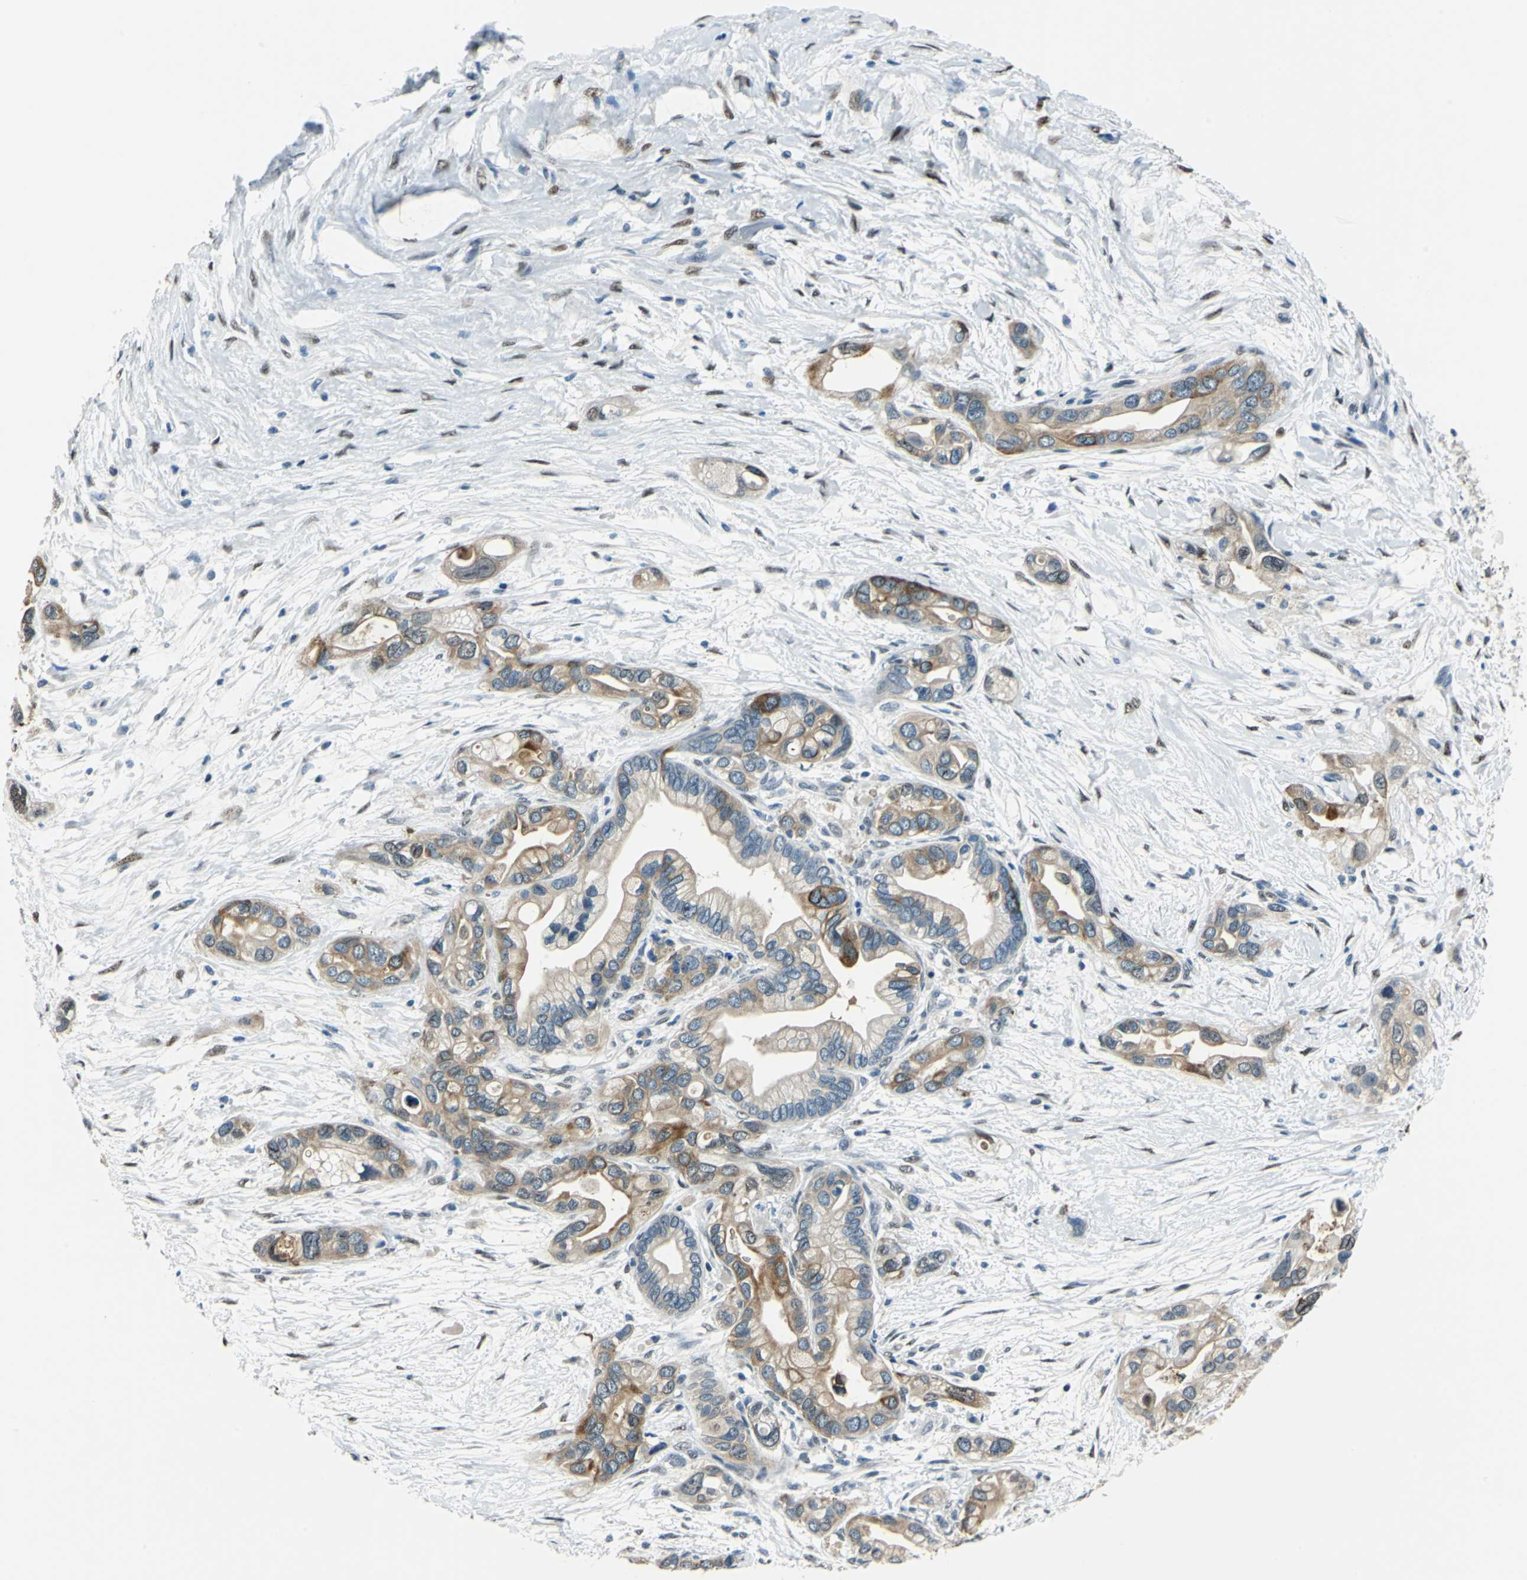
{"staining": {"intensity": "moderate", "quantity": ">75%", "location": "cytoplasmic/membranous"}, "tissue": "pancreatic cancer", "cell_type": "Tumor cells", "image_type": "cancer", "snomed": [{"axis": "morphology", "description": "Adenocarcinoma, NOS"}, {"axis": "topography", "description": "Pancreas"}], "caption": "Moderate cytoplasmic/membranous positivity for a protein is identified in approximately >75% of tumor cells of adenocarcinoma (pancreatic) using IHC.", "gene": "HCFC2", "patient": {"sex": "female", "age": 77}}